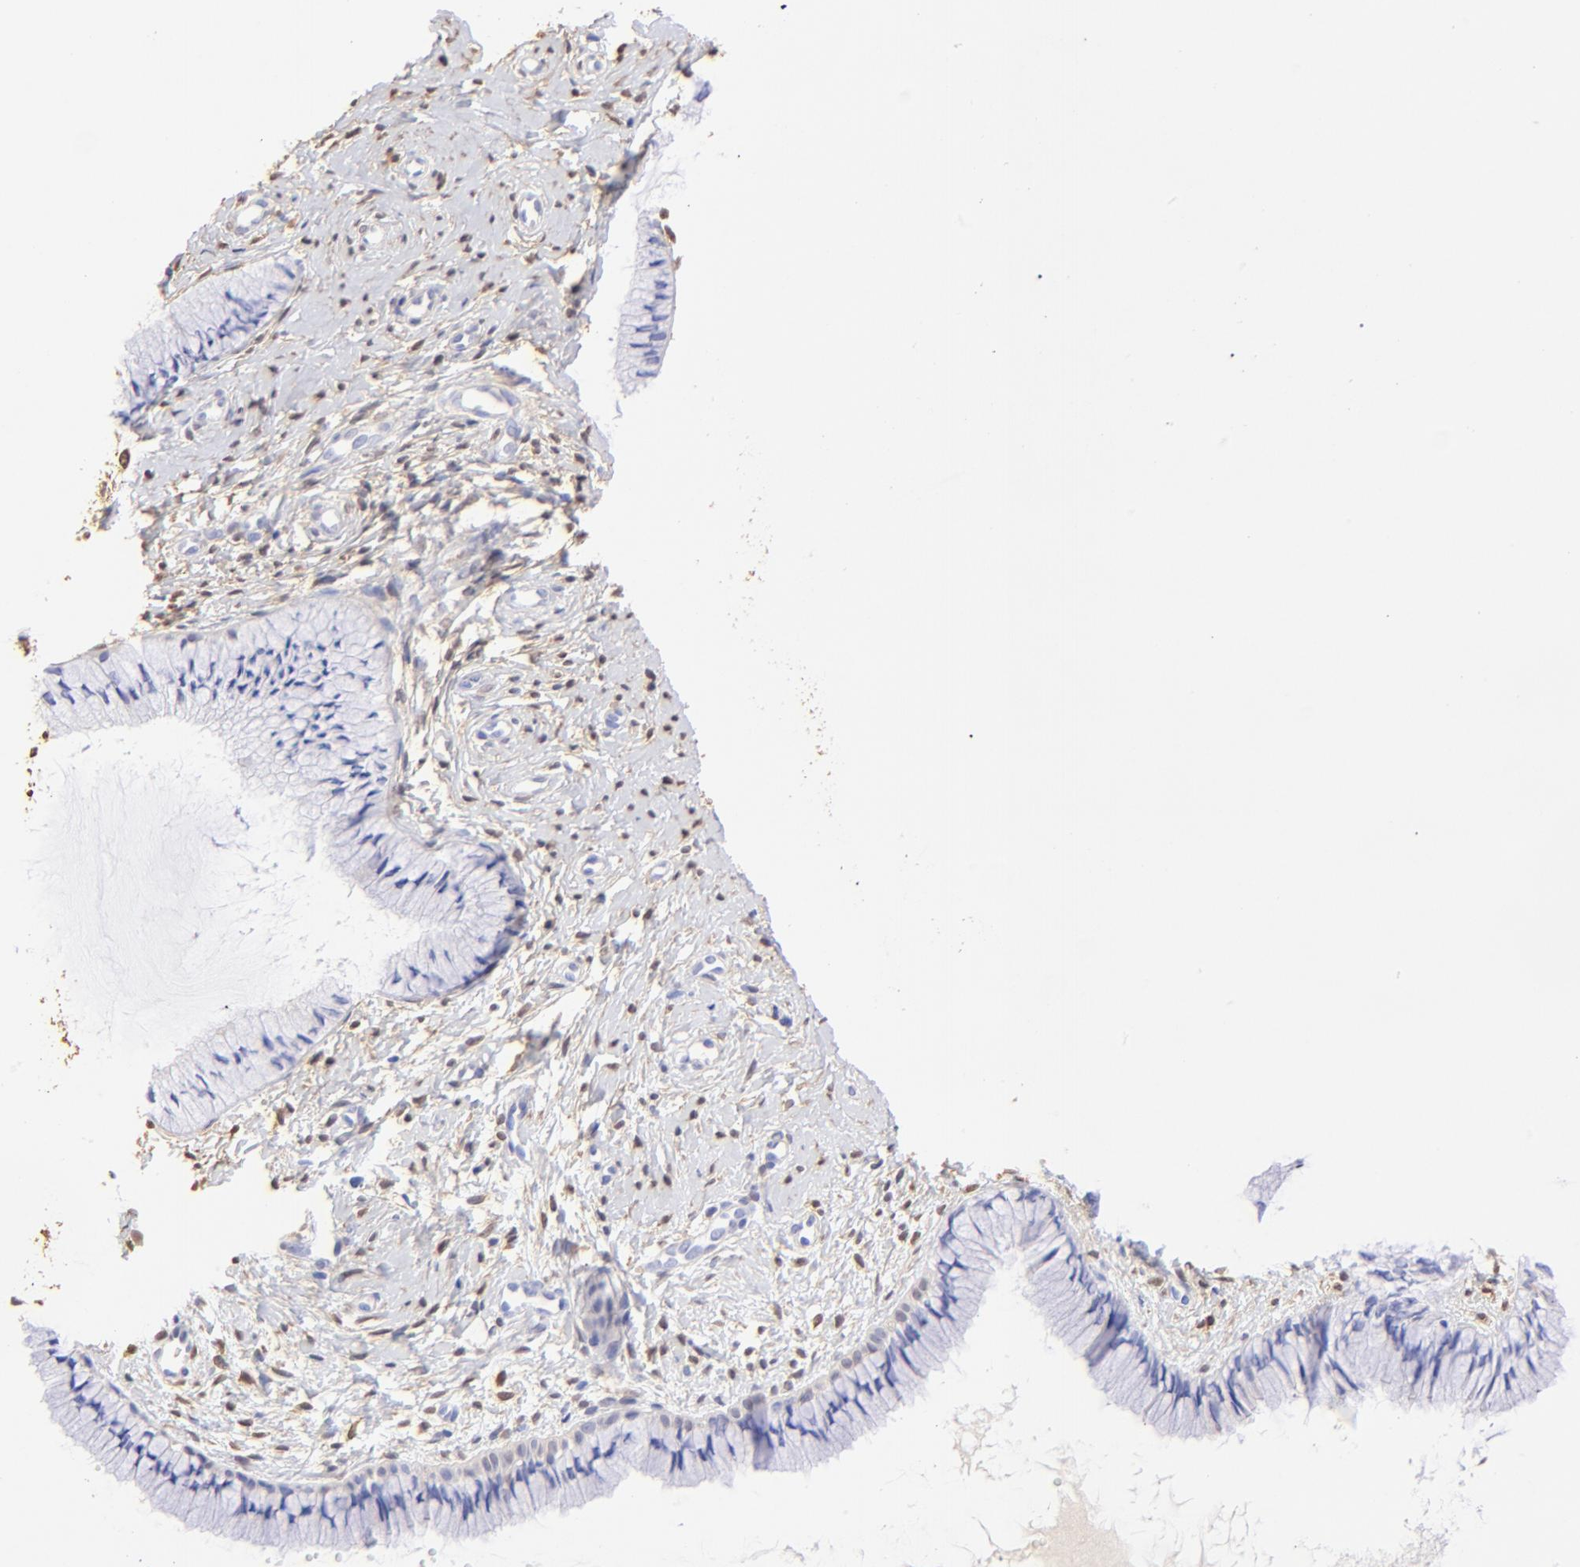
{"staining": {"intensity": "negative", "quantity": "none", "location": "none"}, "tissue": "cervix", "cell_type": "Glandular cells", "image_type": "normal", "snomed": [{"axis": "morphology", "description": "Normal tissue, NOS"}, {"axis": "topography", "description": "Cervix"}], "caption": "High magnification brightfield microscopy of normal cervix stained with DAB (3,3'-diaminobenzidine) (brown) and counterstained with hematoxylin (blue): glandular cells show no significant expression.", "gene": "ALDH1A1", "patient": {"sex": "female", "age": 46}}